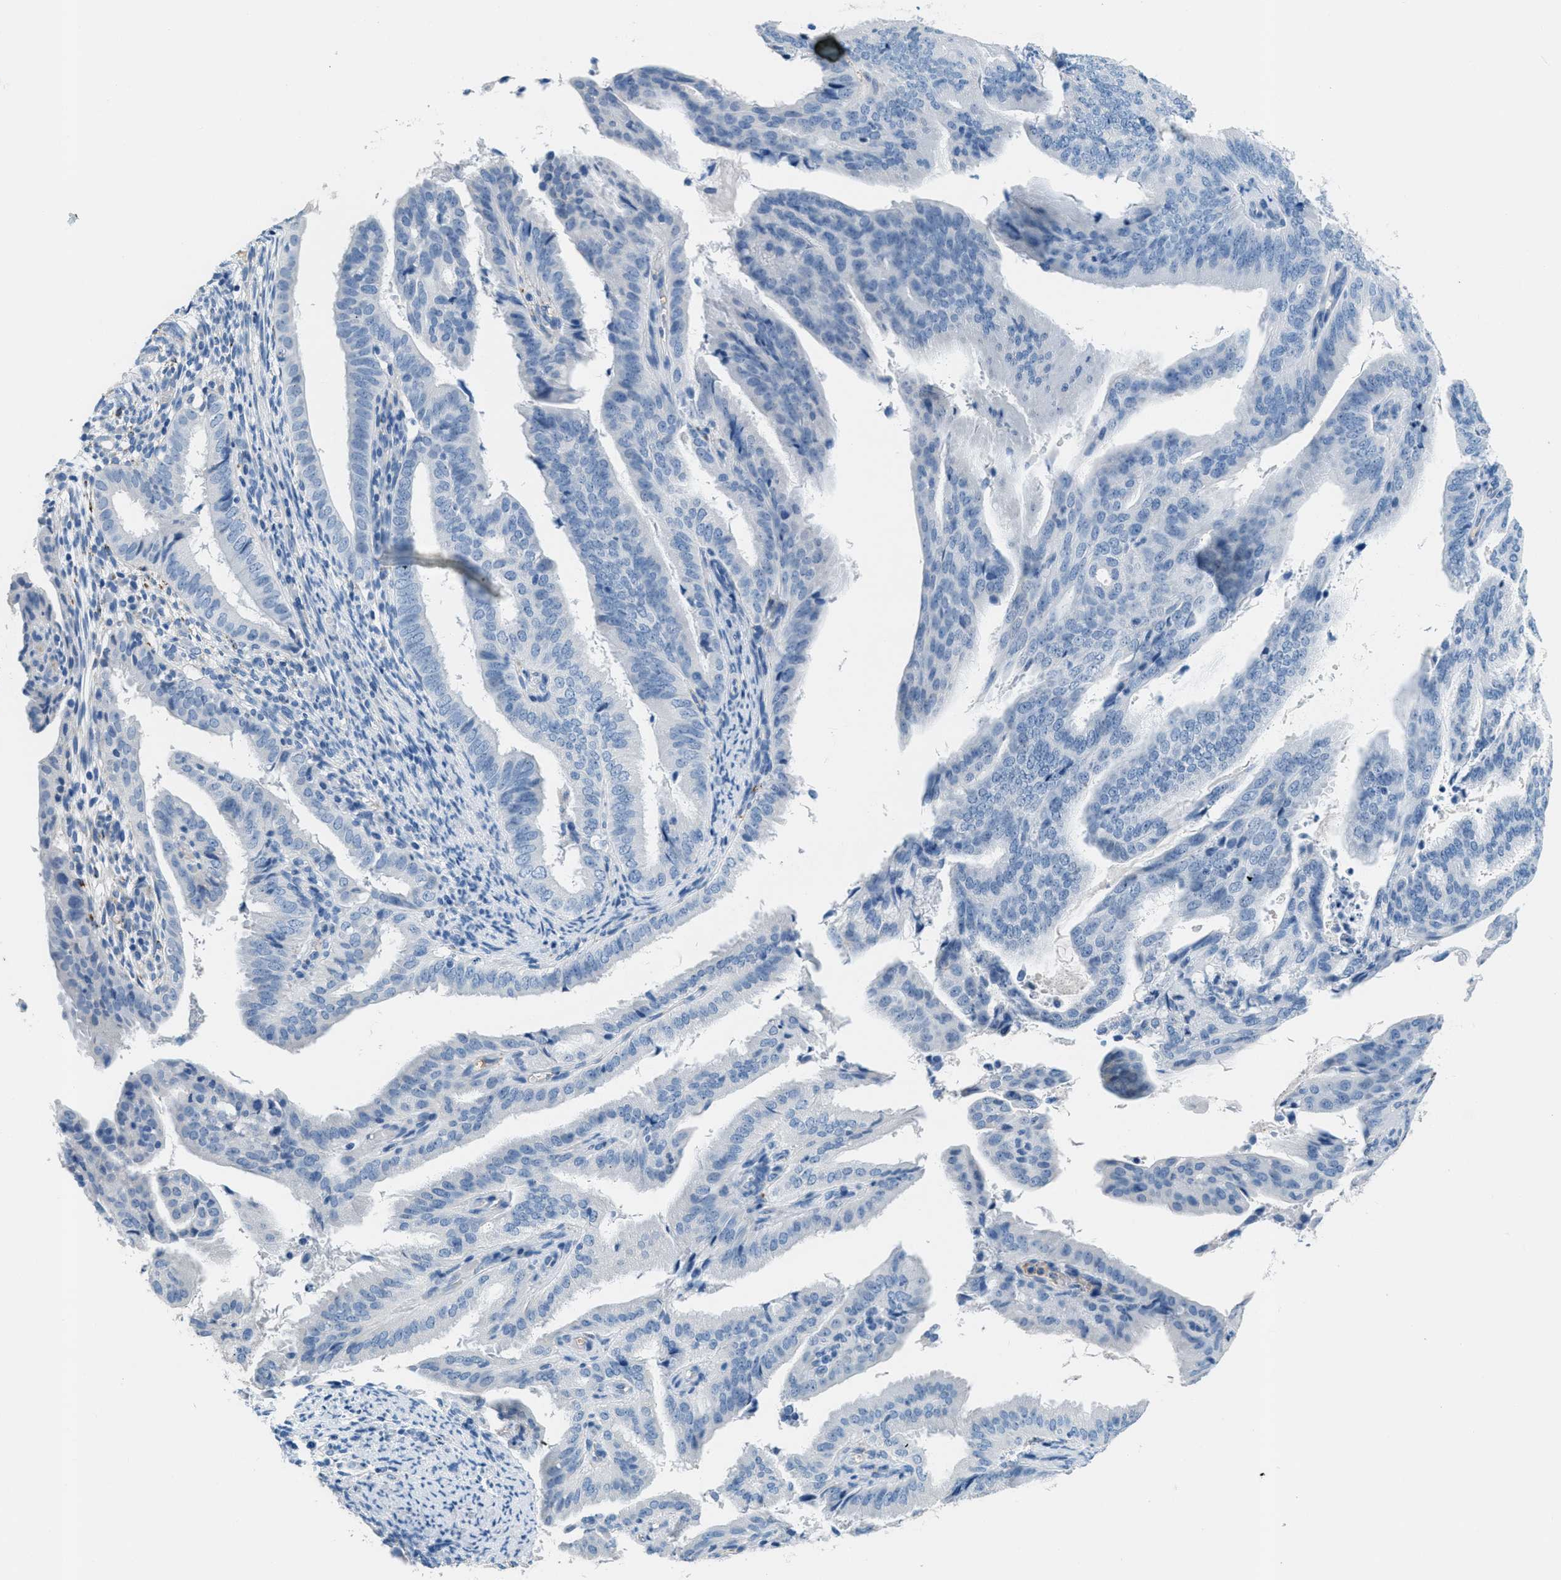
{"staining": {"intensity": "negative", "quantity": "none", "location": "none"}, "tissue": "endometrial cancer", "cell_type": "Tumor cells", "image_type": "cancer", "snomed": [{"axis": "morphology", "description": "Adenocarcinoma, NOS"}, {"axis": "topography", "description": "Endometrium"}], "caption": "Tumor cells are negative for protein expression in human endometrial cancer. (Immunohistochemistry, brightfield microscopy, high magnification).", "gene": "MGARP", "patient": {"sex": "female", "age": 58}}